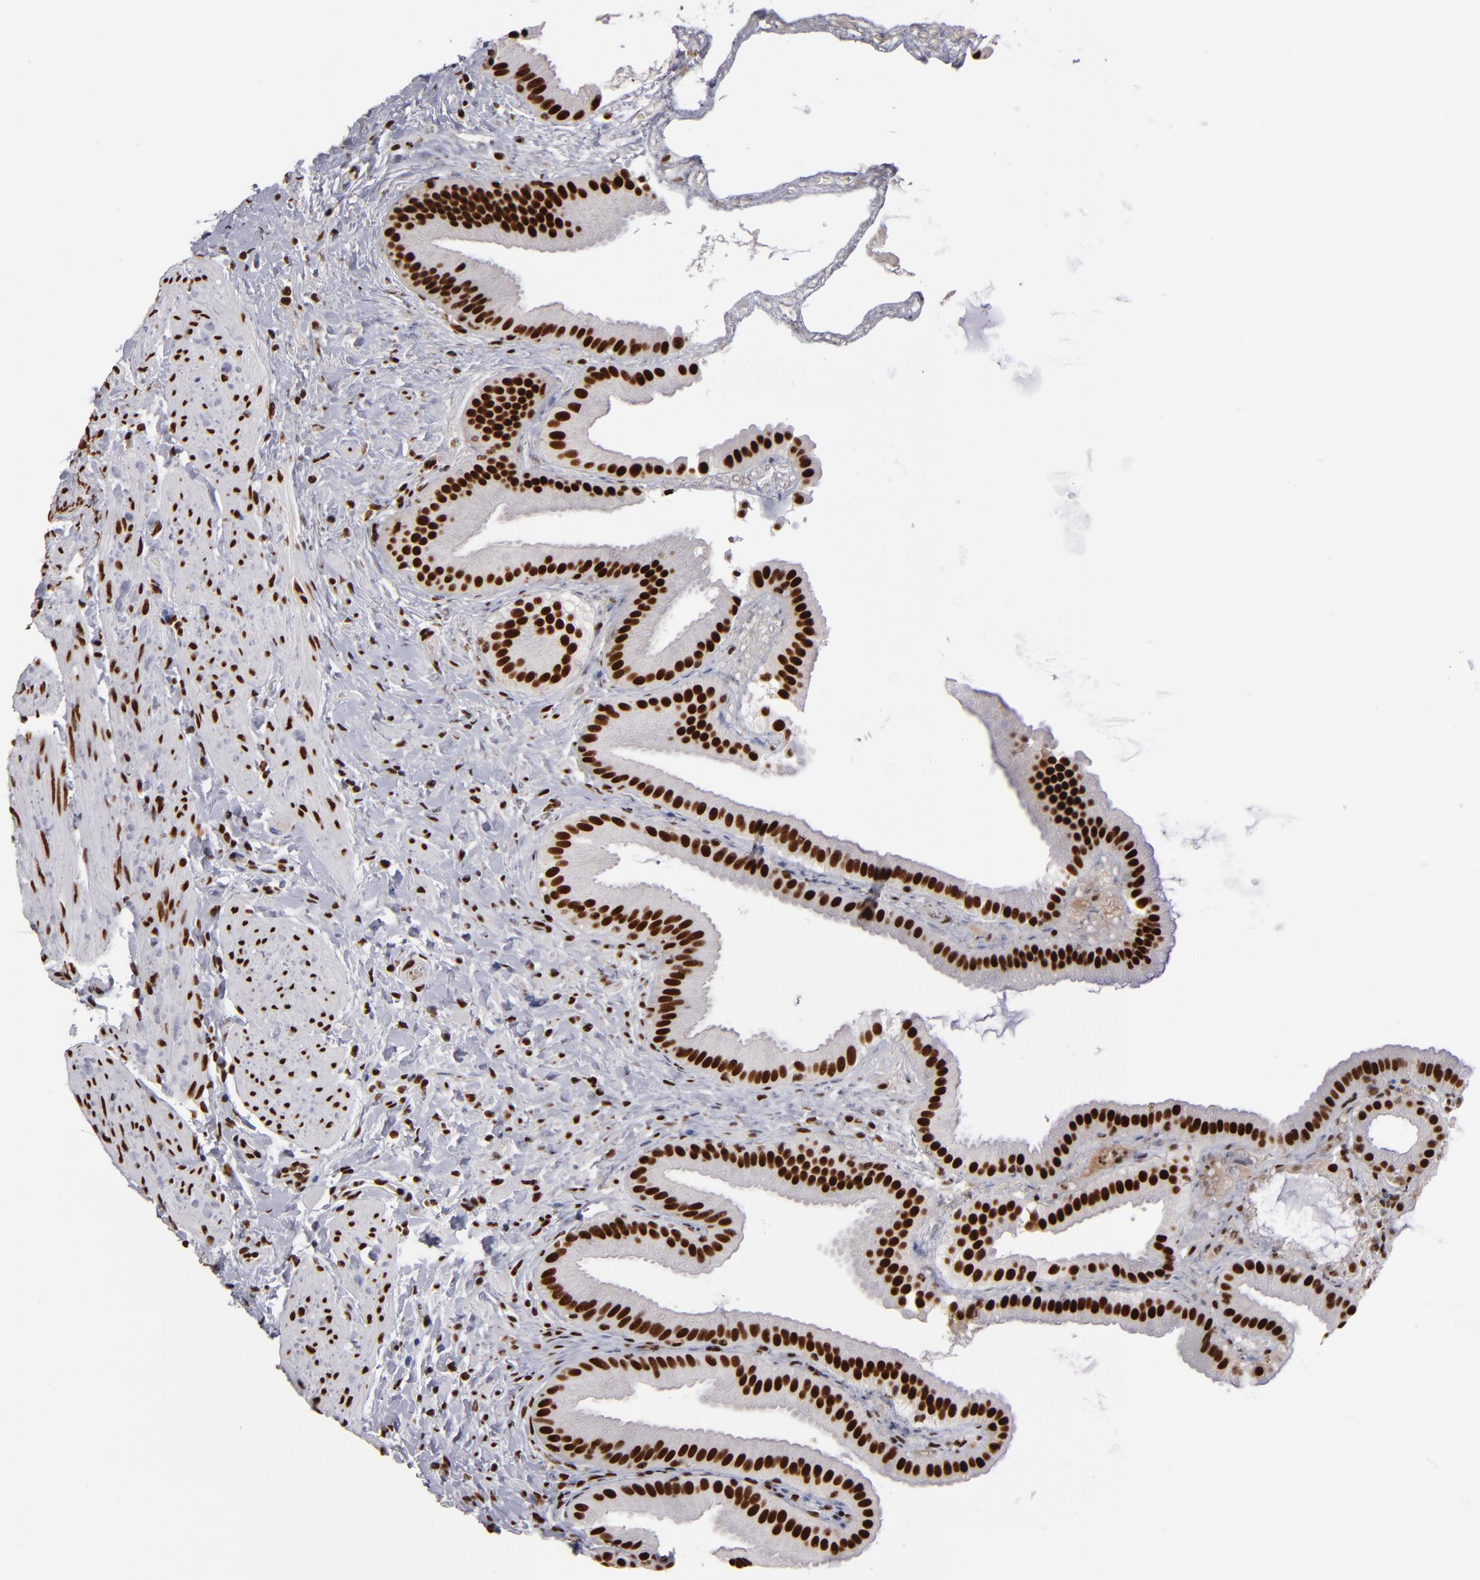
{"staining": {"intensity": "strong", "quantity": ">75%", "location": "nuclear"}, "tissue": "gallbladder", "cell_type": "Glandular cells", "image_type": "normal", "snomed": [{"axis": "morphology", "description": "Normal tissue, NOS"}, {"axis": "topography", "description": "Gallbladder"}], "caption": "Strong nuclear protein positivity is seen in about >75% of glandular cells in gallbladder.", "gene": "MRE11", "patient": {"sex": "female", "age": 63}}